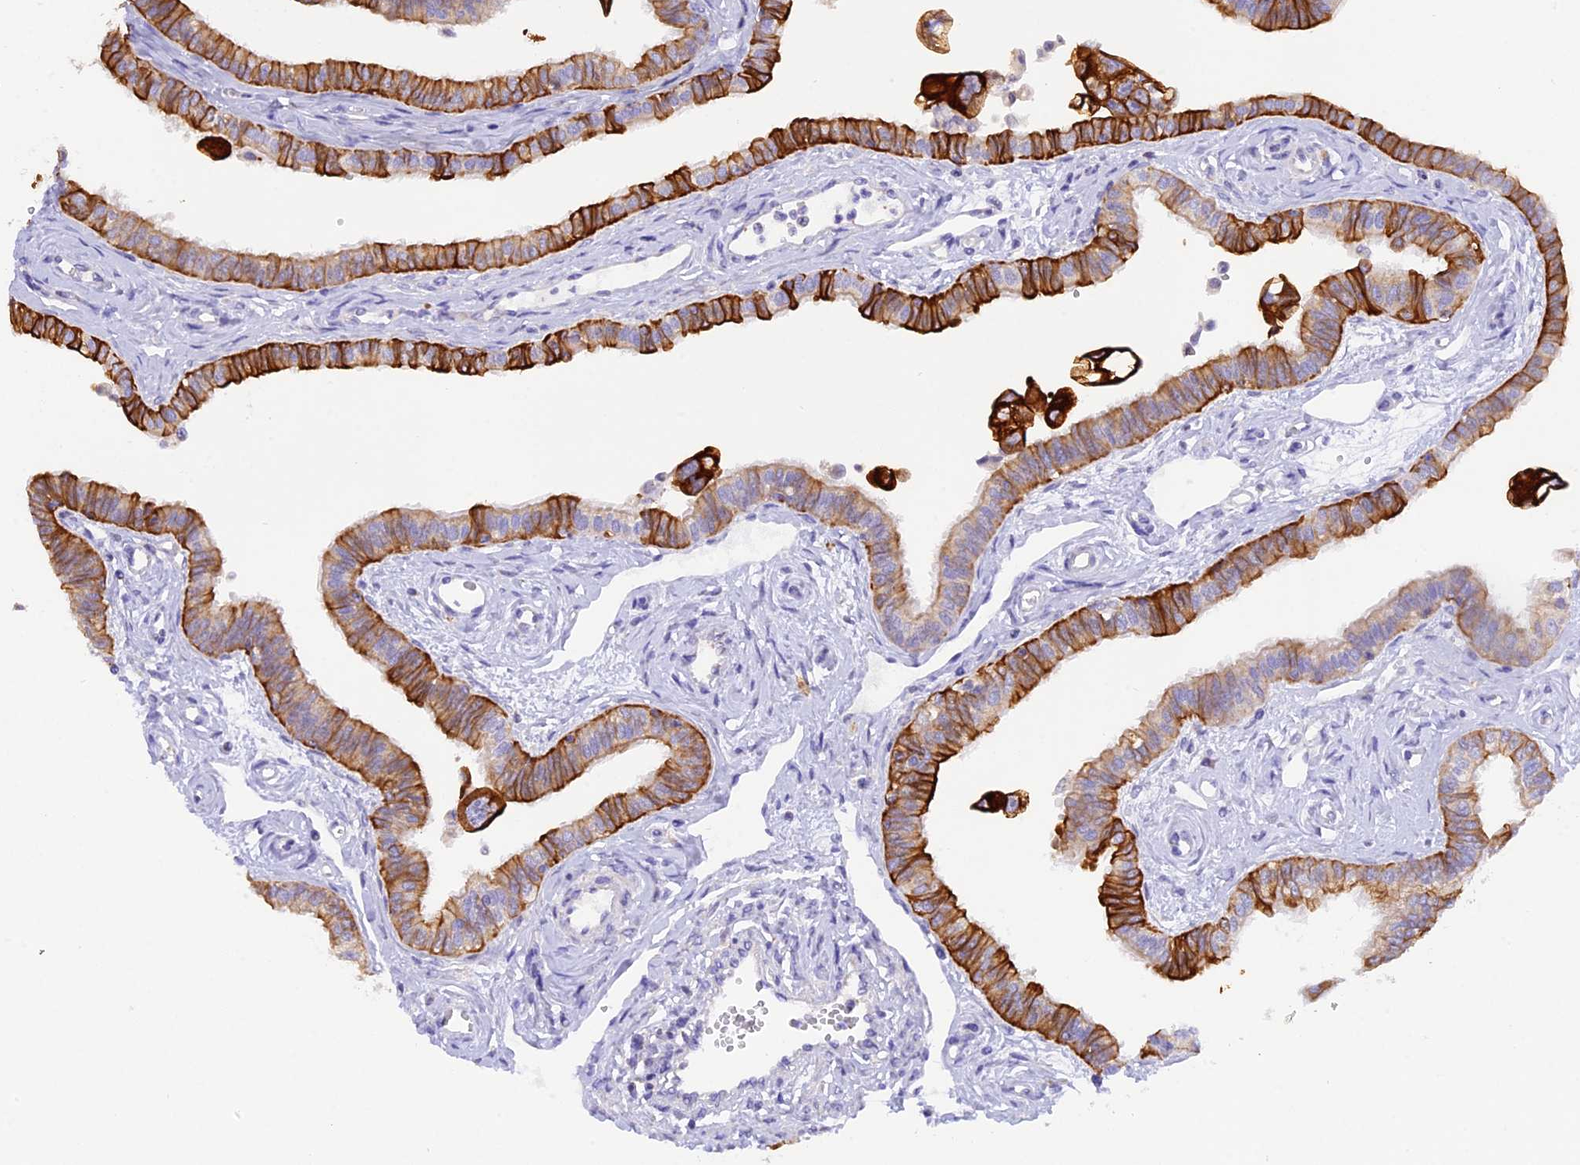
{"staining": {"intensity": "strong", "quantity": ">75%", "location": "cytoplasmic/membranous"}, "tissue": "fallopian tube", "cell_type": "Glandular cells", "image_type": "normal", "snomed": [{"axis": "morphology", "description": "Normal tissue, NOS"}, {"axis": "morphology", "description": "Carcinoma, NOS"}, {"axis": "topography", "description": "Fallopian tube"}, {"axis": "topography", "description": "Ovary"}], "caption": "Immunohistochemical staining of benign fallopian tube shows high levels of strong cytoplasmic/membranous expression in about >75% of glandular cells.", "gene": "PKIA", "patient": {"sex": "female", "age": 59}}